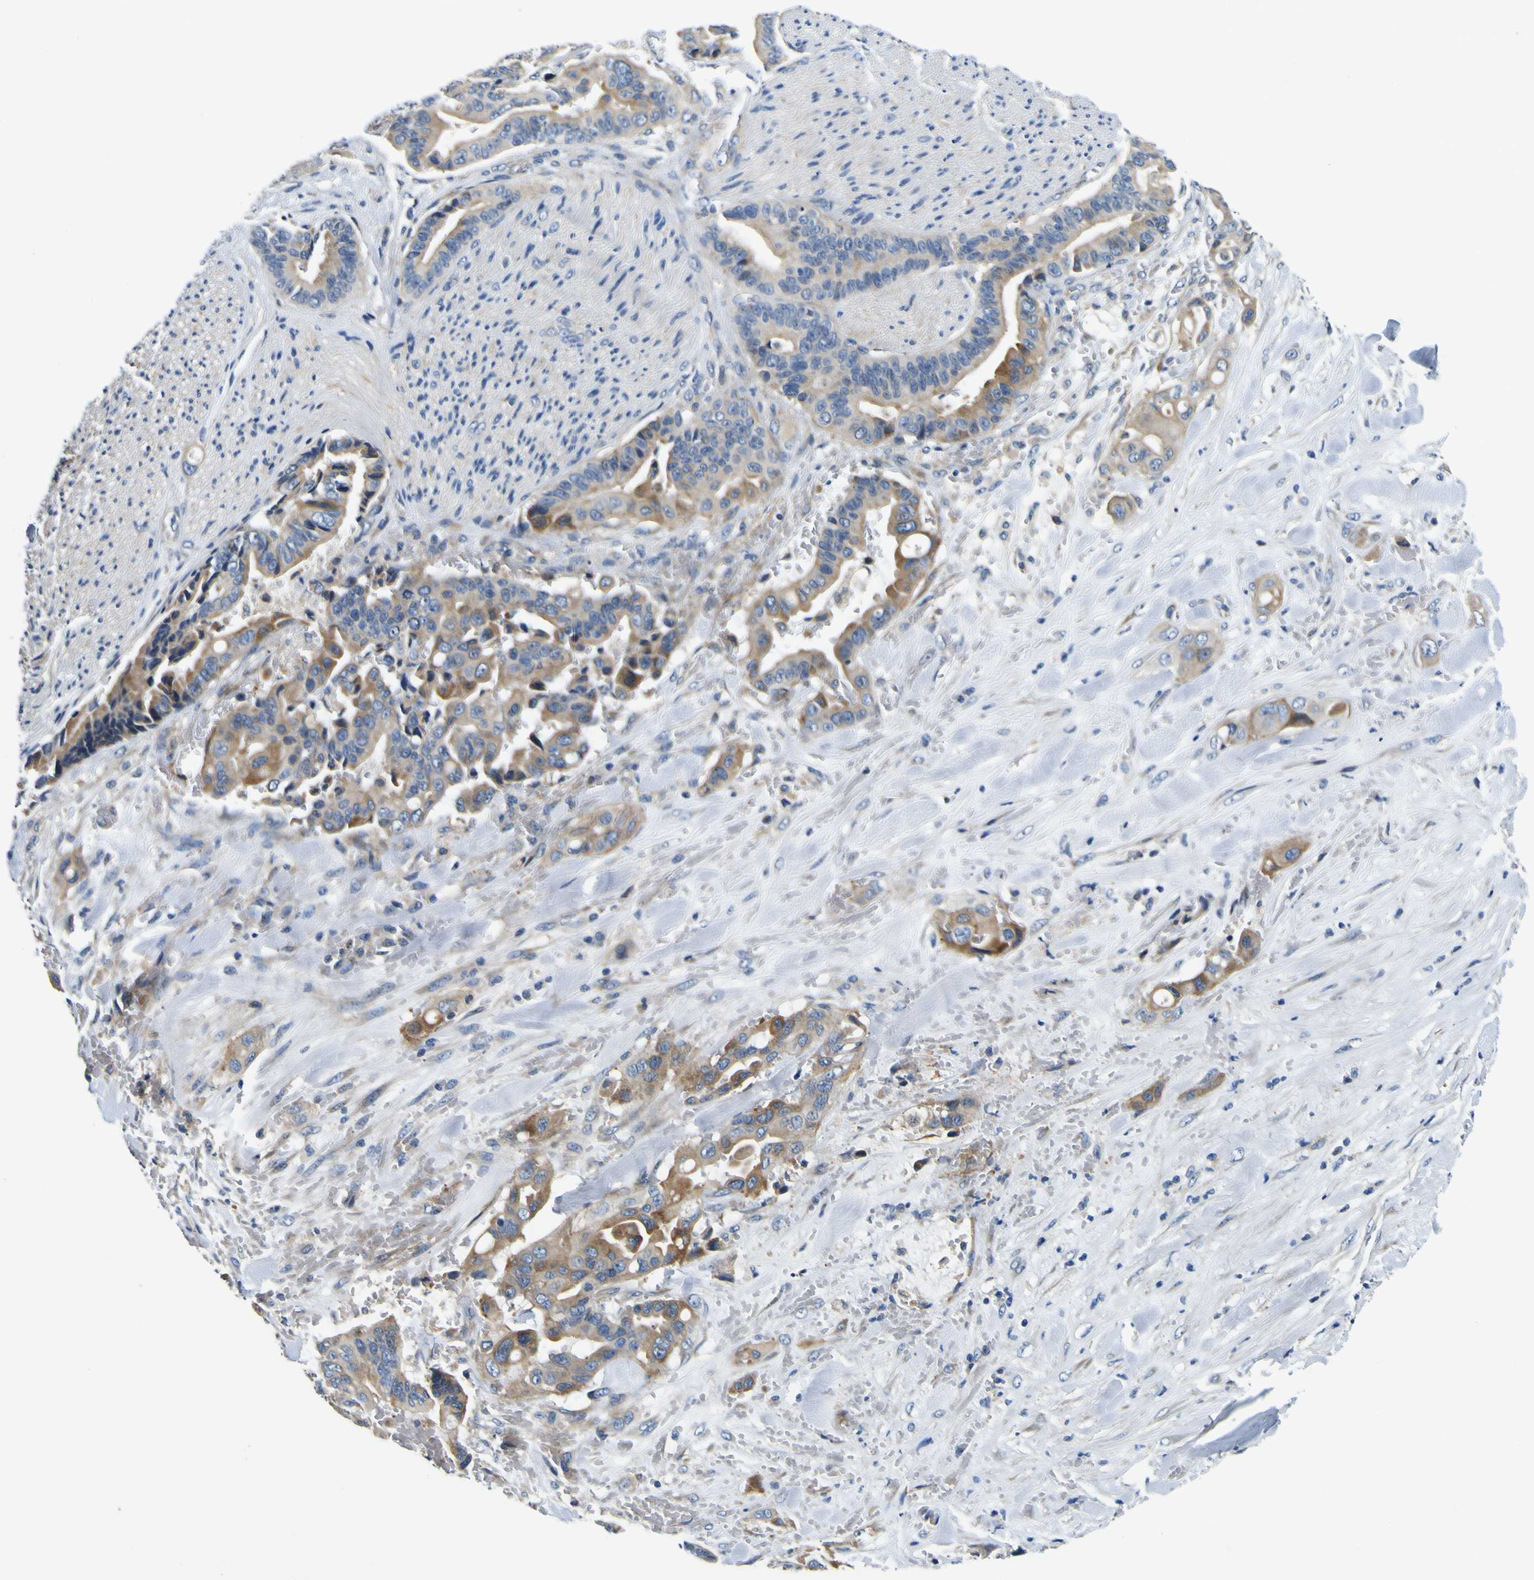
{"staining": {"intensity": "moderate", "quantity": ">75%", "location": "cytoplasmic/membranous"}, "tissue": "liver cancer", "cell_type": "Tumor cells", "image_type": "cancer", "snomed": [{"axis": "morphology", "description": "Cholangiocarcinoma"}, {"axis": "topography", "description": "Liver"}], "caption": "Protein analysis of liver cancer (cholangiocarcinoma) tissue demonstrates moderate cytoplasmic/membranous expression in about >75% of tumor cells.", "gene": "CLSTN1", "patient": {"sex": "female", "age": 61}}